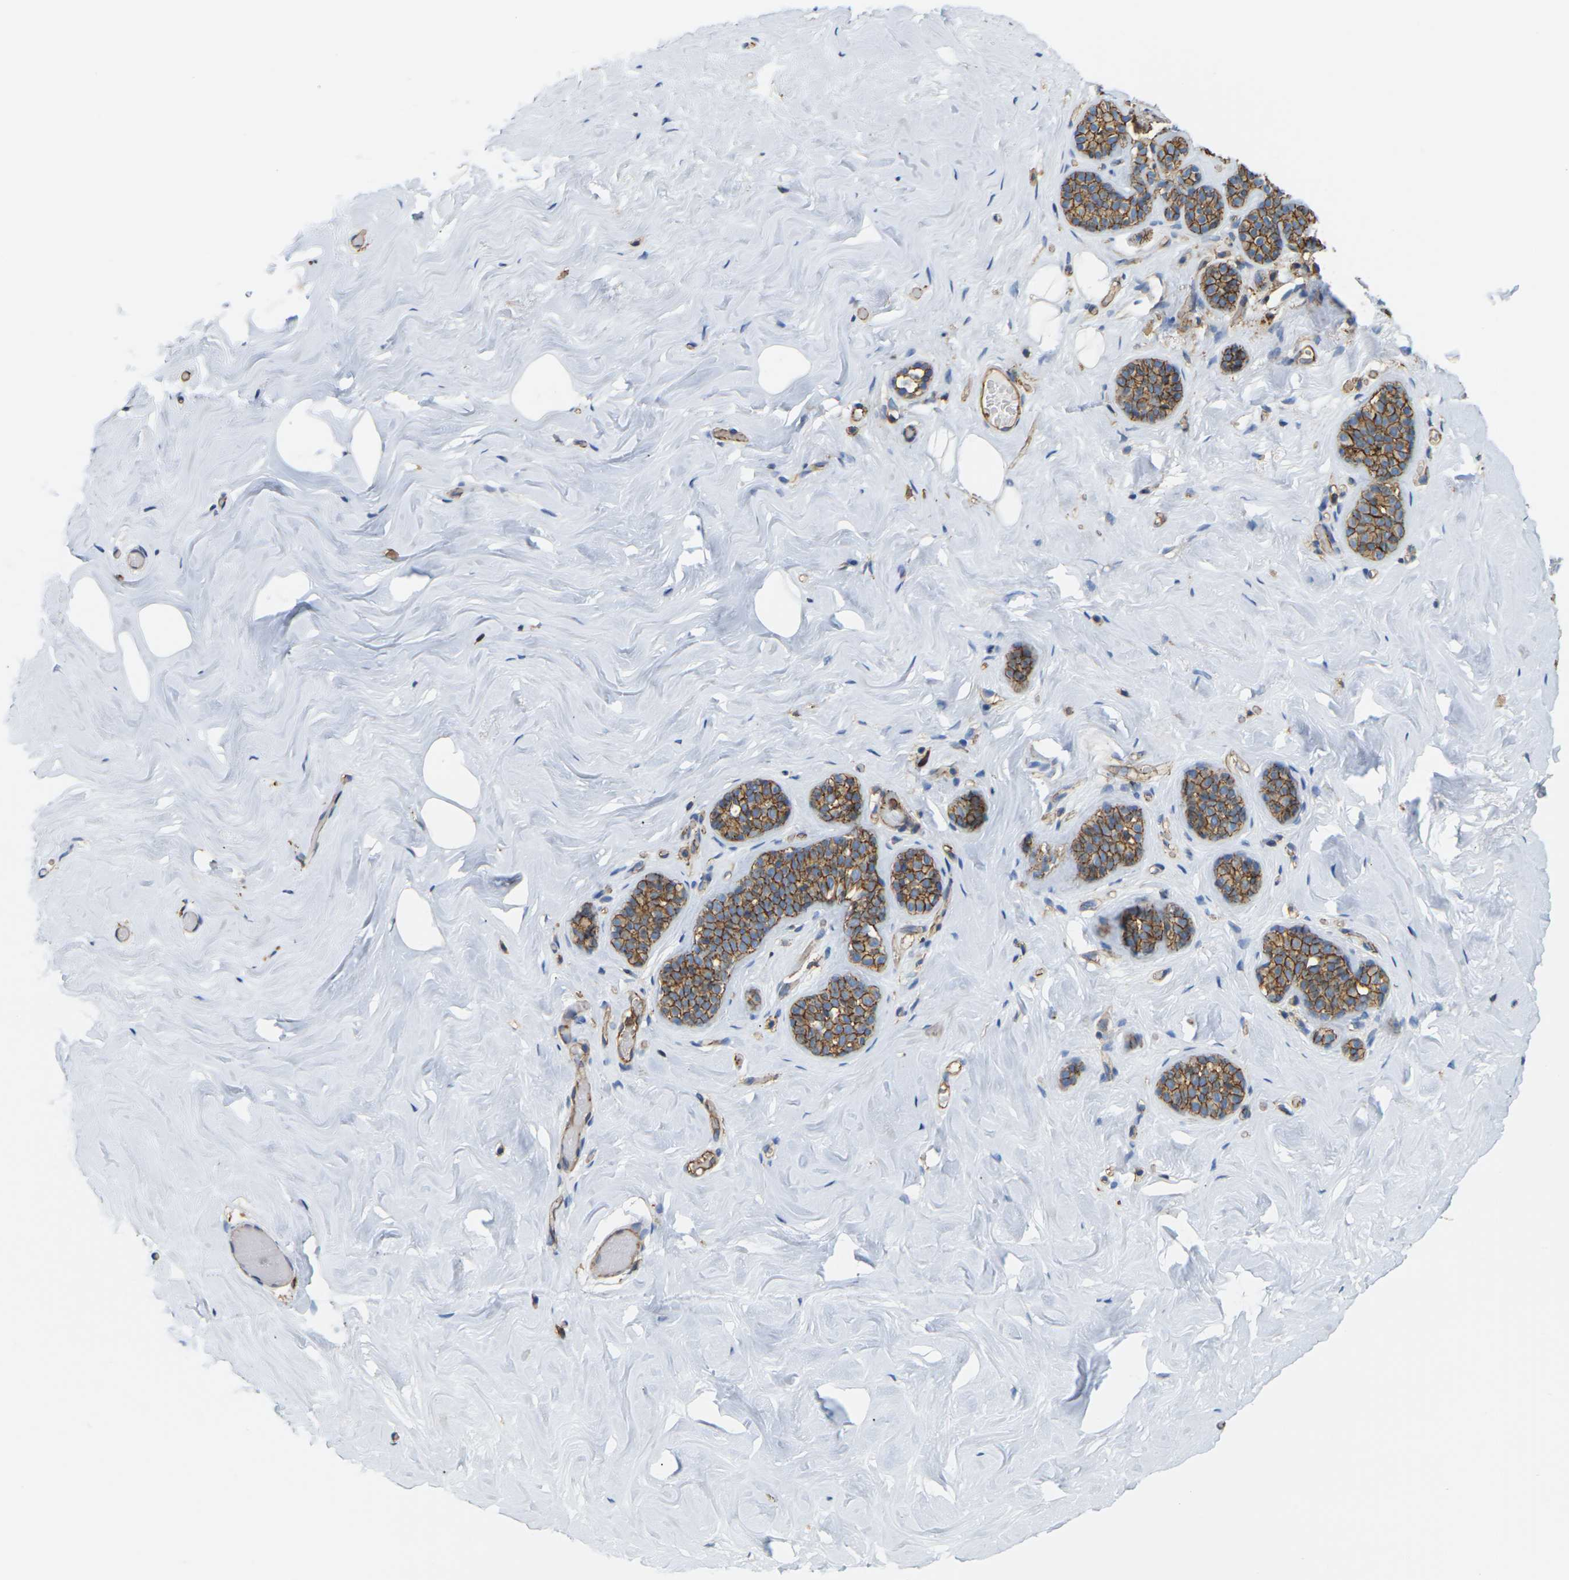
{"staining": {"intensity": "negative", "quantity": "none", "location": "none"}, "tissue": "breast", "cell_type": "Adipocytes", "image_type": "normal", "snomed": [{"axis": "morphology", "description": "Normal tissue, NOS"}, {"axis": "topography", "description": "Breast"}], "caption": "This is an immunohistochemistry (IHC) photomicrograph of unremarkable human breast. There is no staining in adipocytes.", "gene": "IQGAP1", "patient": {"sex": "female", "age": 75}}